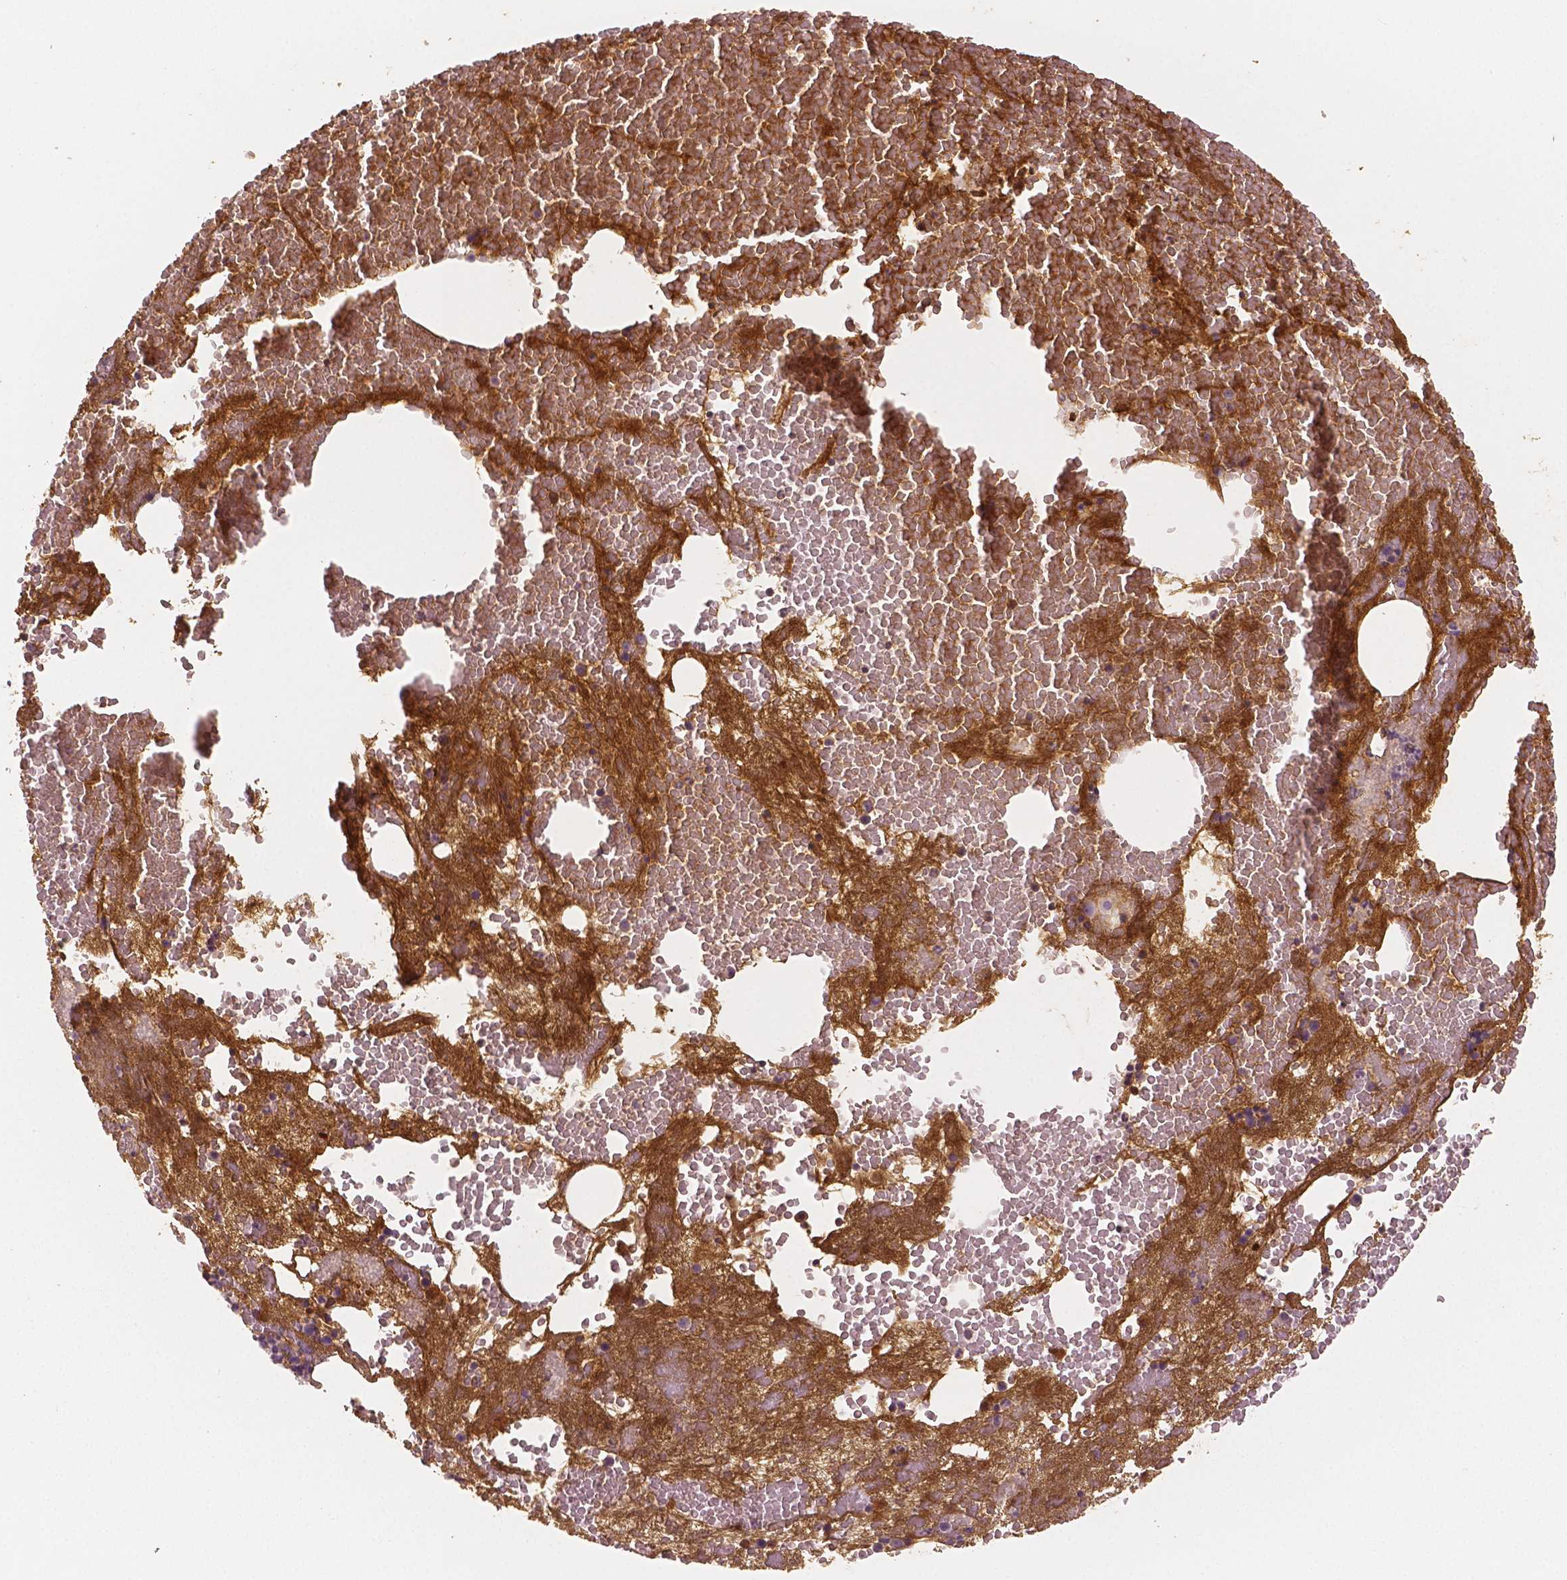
{"staining": {"intensity": "moderate", "quantity": "<25%", "location": "cytoplasmic/membranous"}, "tissue": "bone marrow", "cell_type": "Hematopoietic cells", "image_type": "normal", "snomed": [{"axis": "morphology", "description": "Normal tissue, NOS"}, {"axis": "topography", "description": "Bone marrow"}], "caption": "Immunohistochemical staining of normal bone marrow exhibits moderate cytoplasmic/membranous protein positivity in about <25% of hematopoietic cells. The staining was performed using DAB (3,3'-diaminobenzidine), with brown indicating positive protein expression. Nuclei are stained blue with hematoxylin.", "gene": "APOA4", "patient": {"sex": "male", "age": 81}}